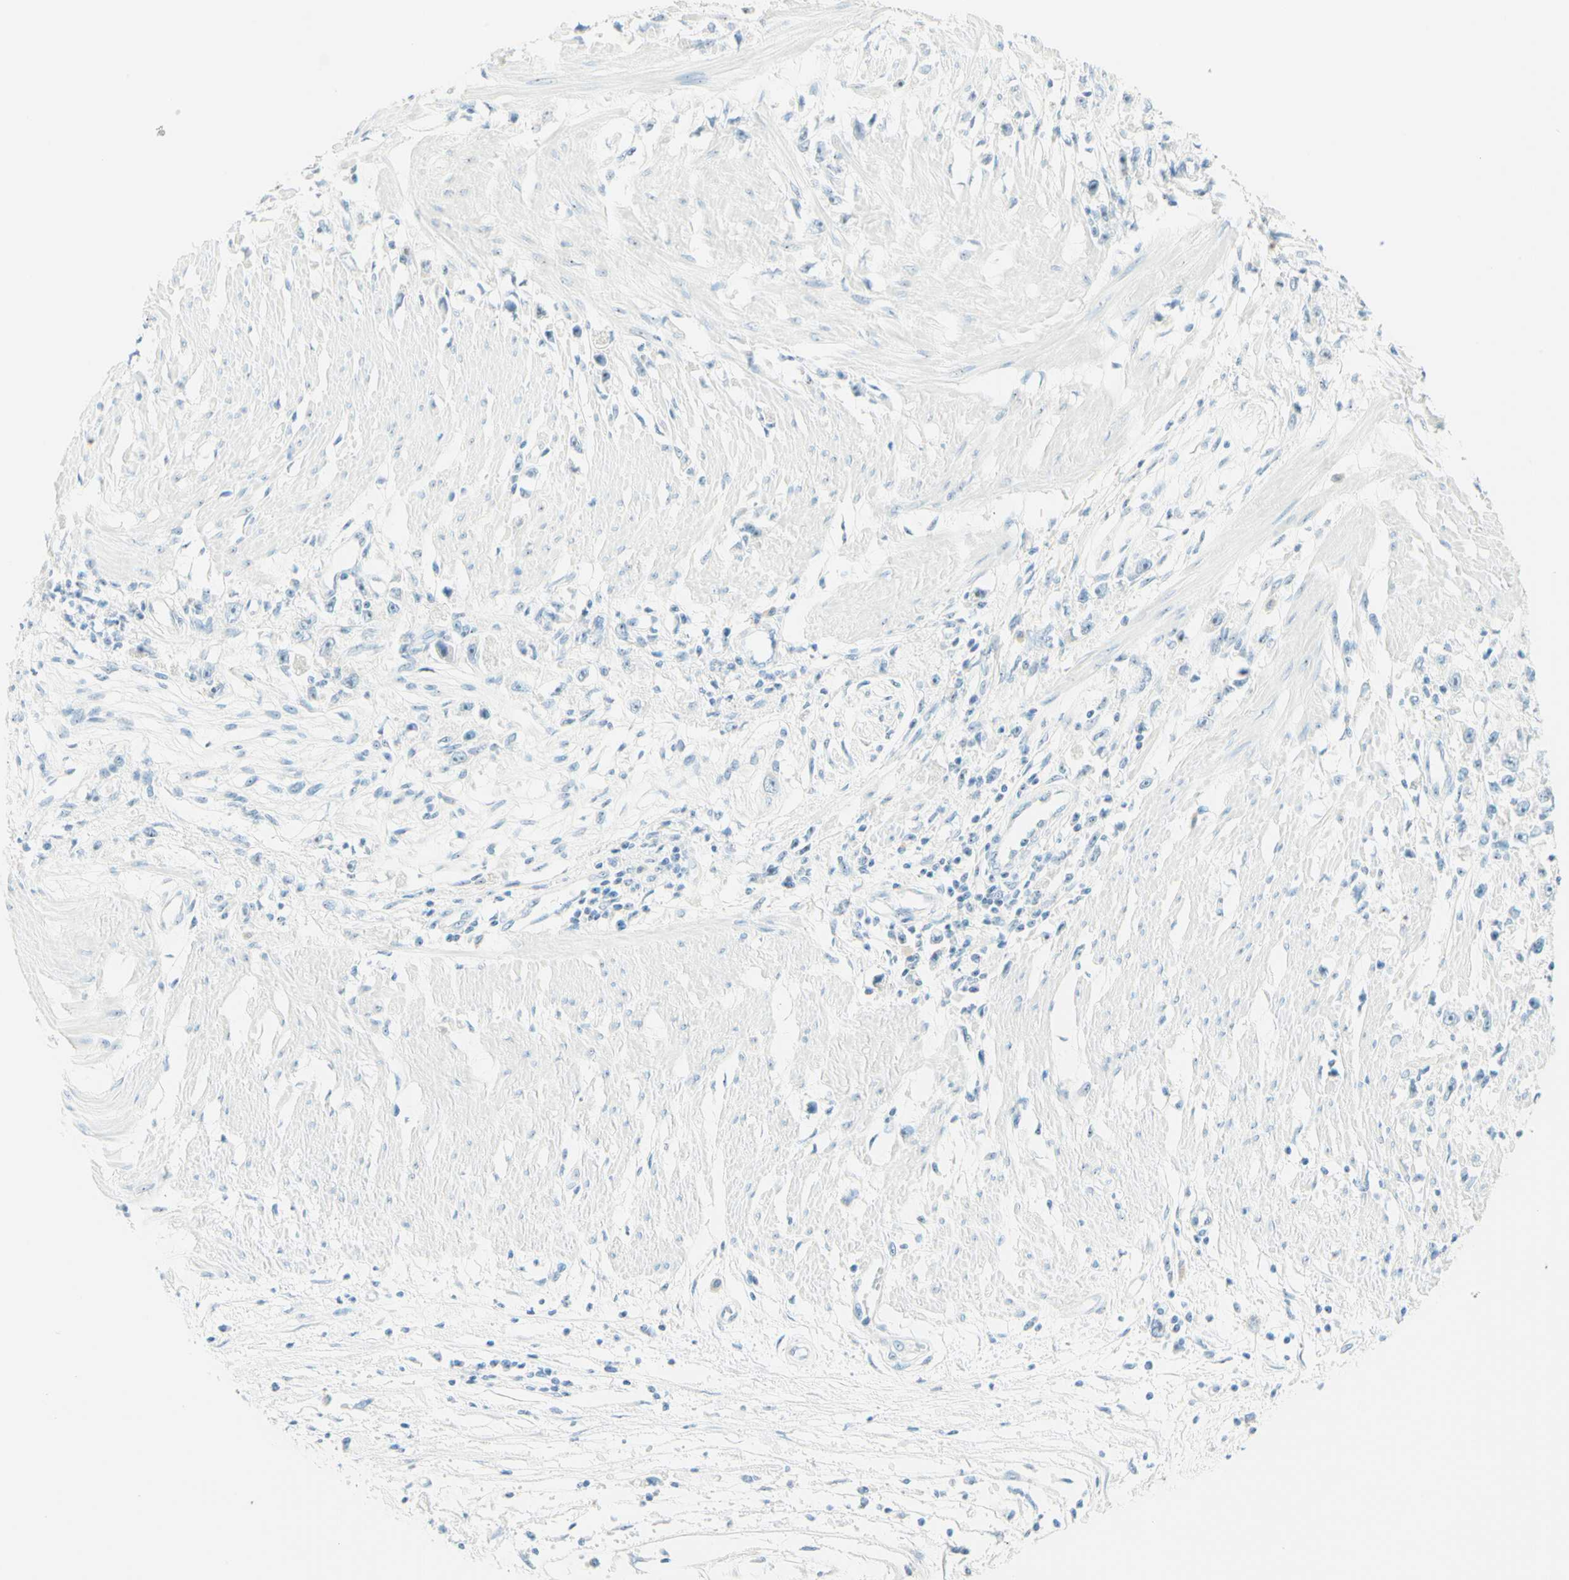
{"staining": {"intensity": "negative", "quantity": "none", "location": "none"}, "tissue": "stomach cancer", "cell_type": "Tumor cells", "image_type": "cancer", "snomed": [{"axis": "morphology", "description": "Adenocarcinoma, NOS"}, {"axis": "topography", "description": "Stomach"}], "caption": "Micrograph shows no significant protein positivity in tumor cells of adenocarcinoma (stomach).", "gene": "FMR1NB", "patient": {"sex": "female", "age": 59}}